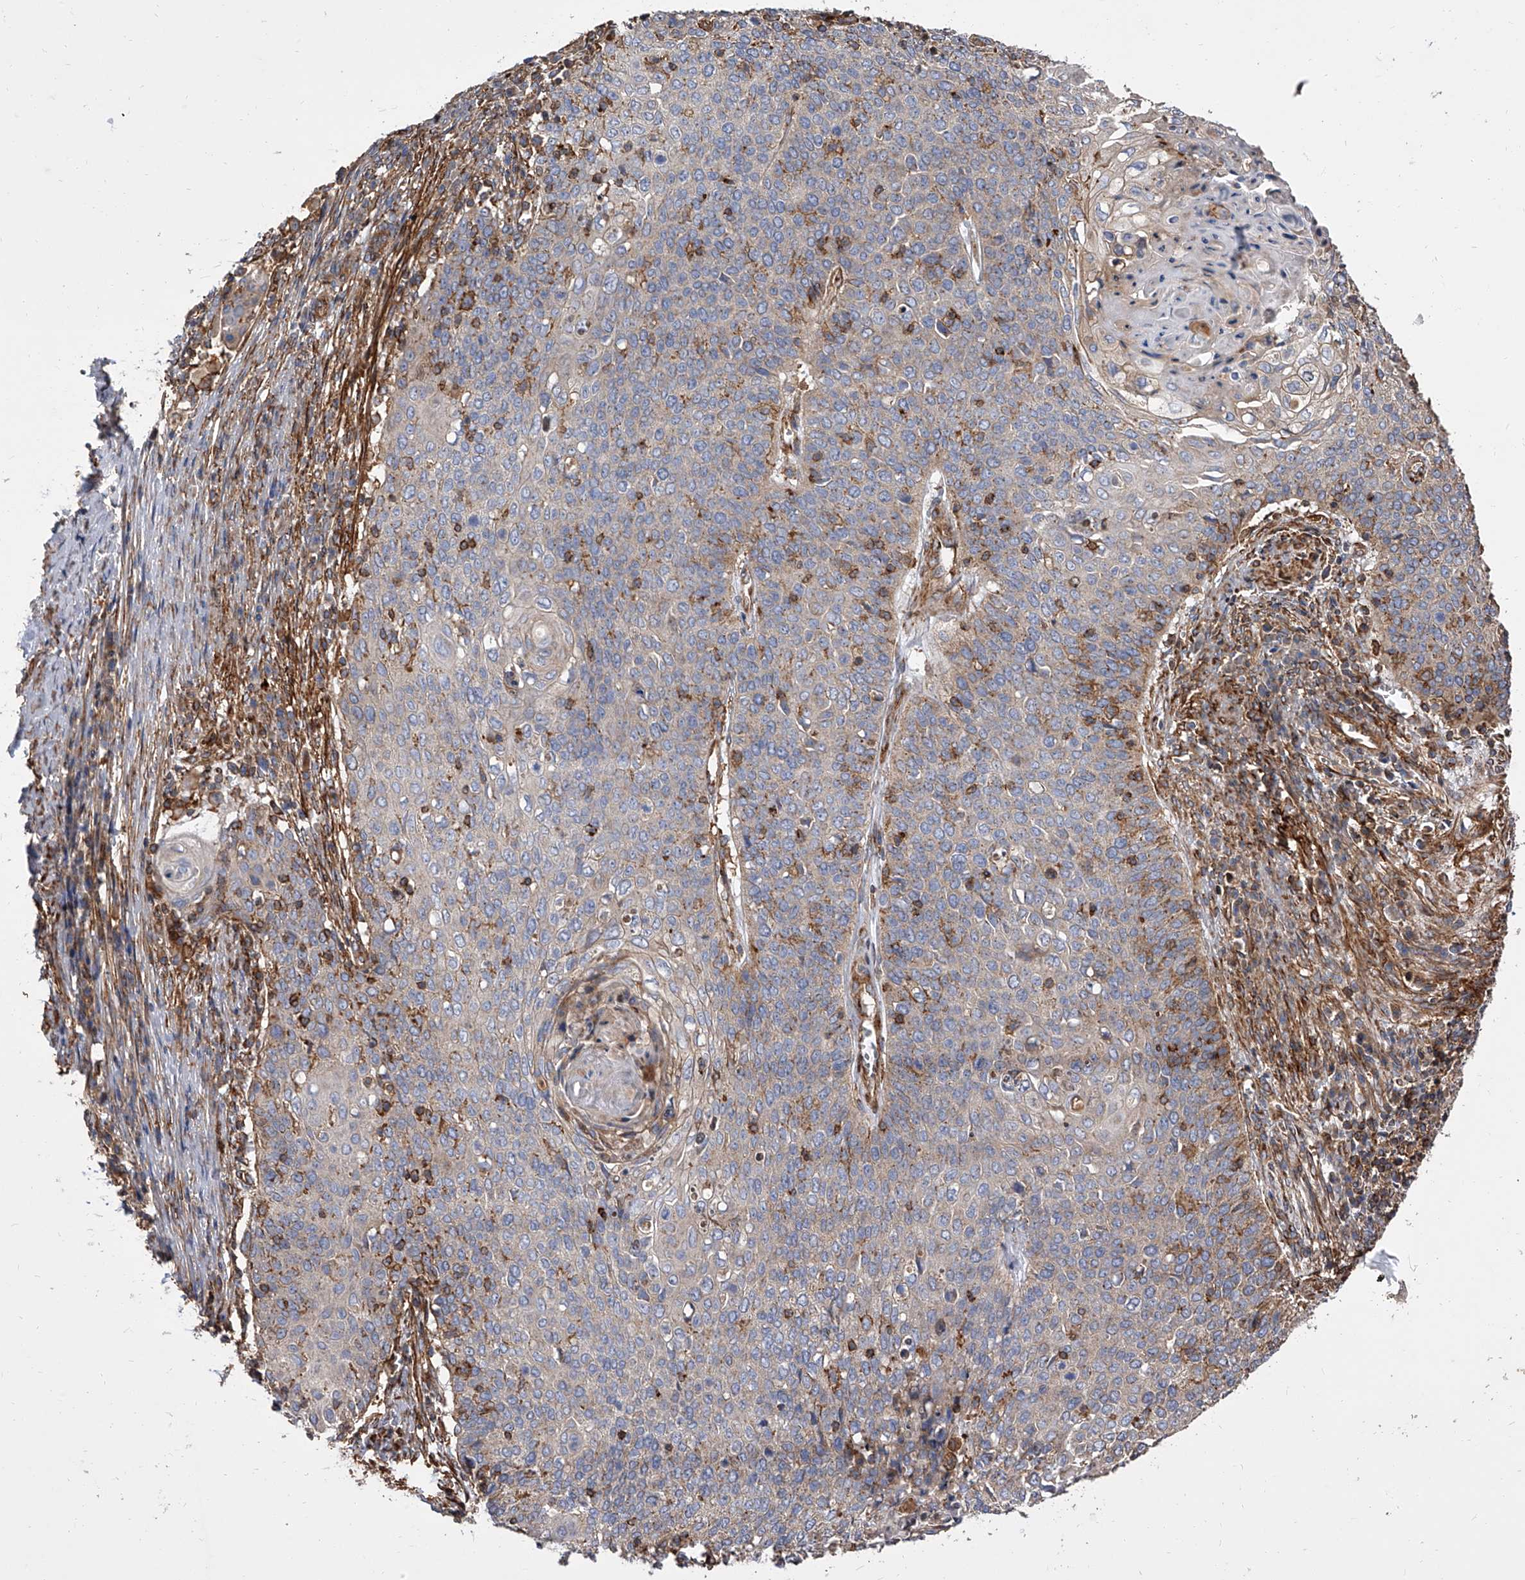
{"staining": {"intensity": "weak", "quantity": "<25%", "location": "cytoplasmic/membranous"}, "tissue": "cervical cancer", "cell_type": "Tumor cells", "image_type": "cancer", "snomed": [{"axis": "morphology", "description": "Squamous cell carcinoma, NOS"}, {"axis": "topography", "description": "Cervix"}], "caption": "A high-resolution micrograph shows immunohistochemistry (IHC) staining of cervical cancer, which reveals no significant expression in tumor cells.", "gene": "PISD", "patient": {"sex": "female", "age": 39}}